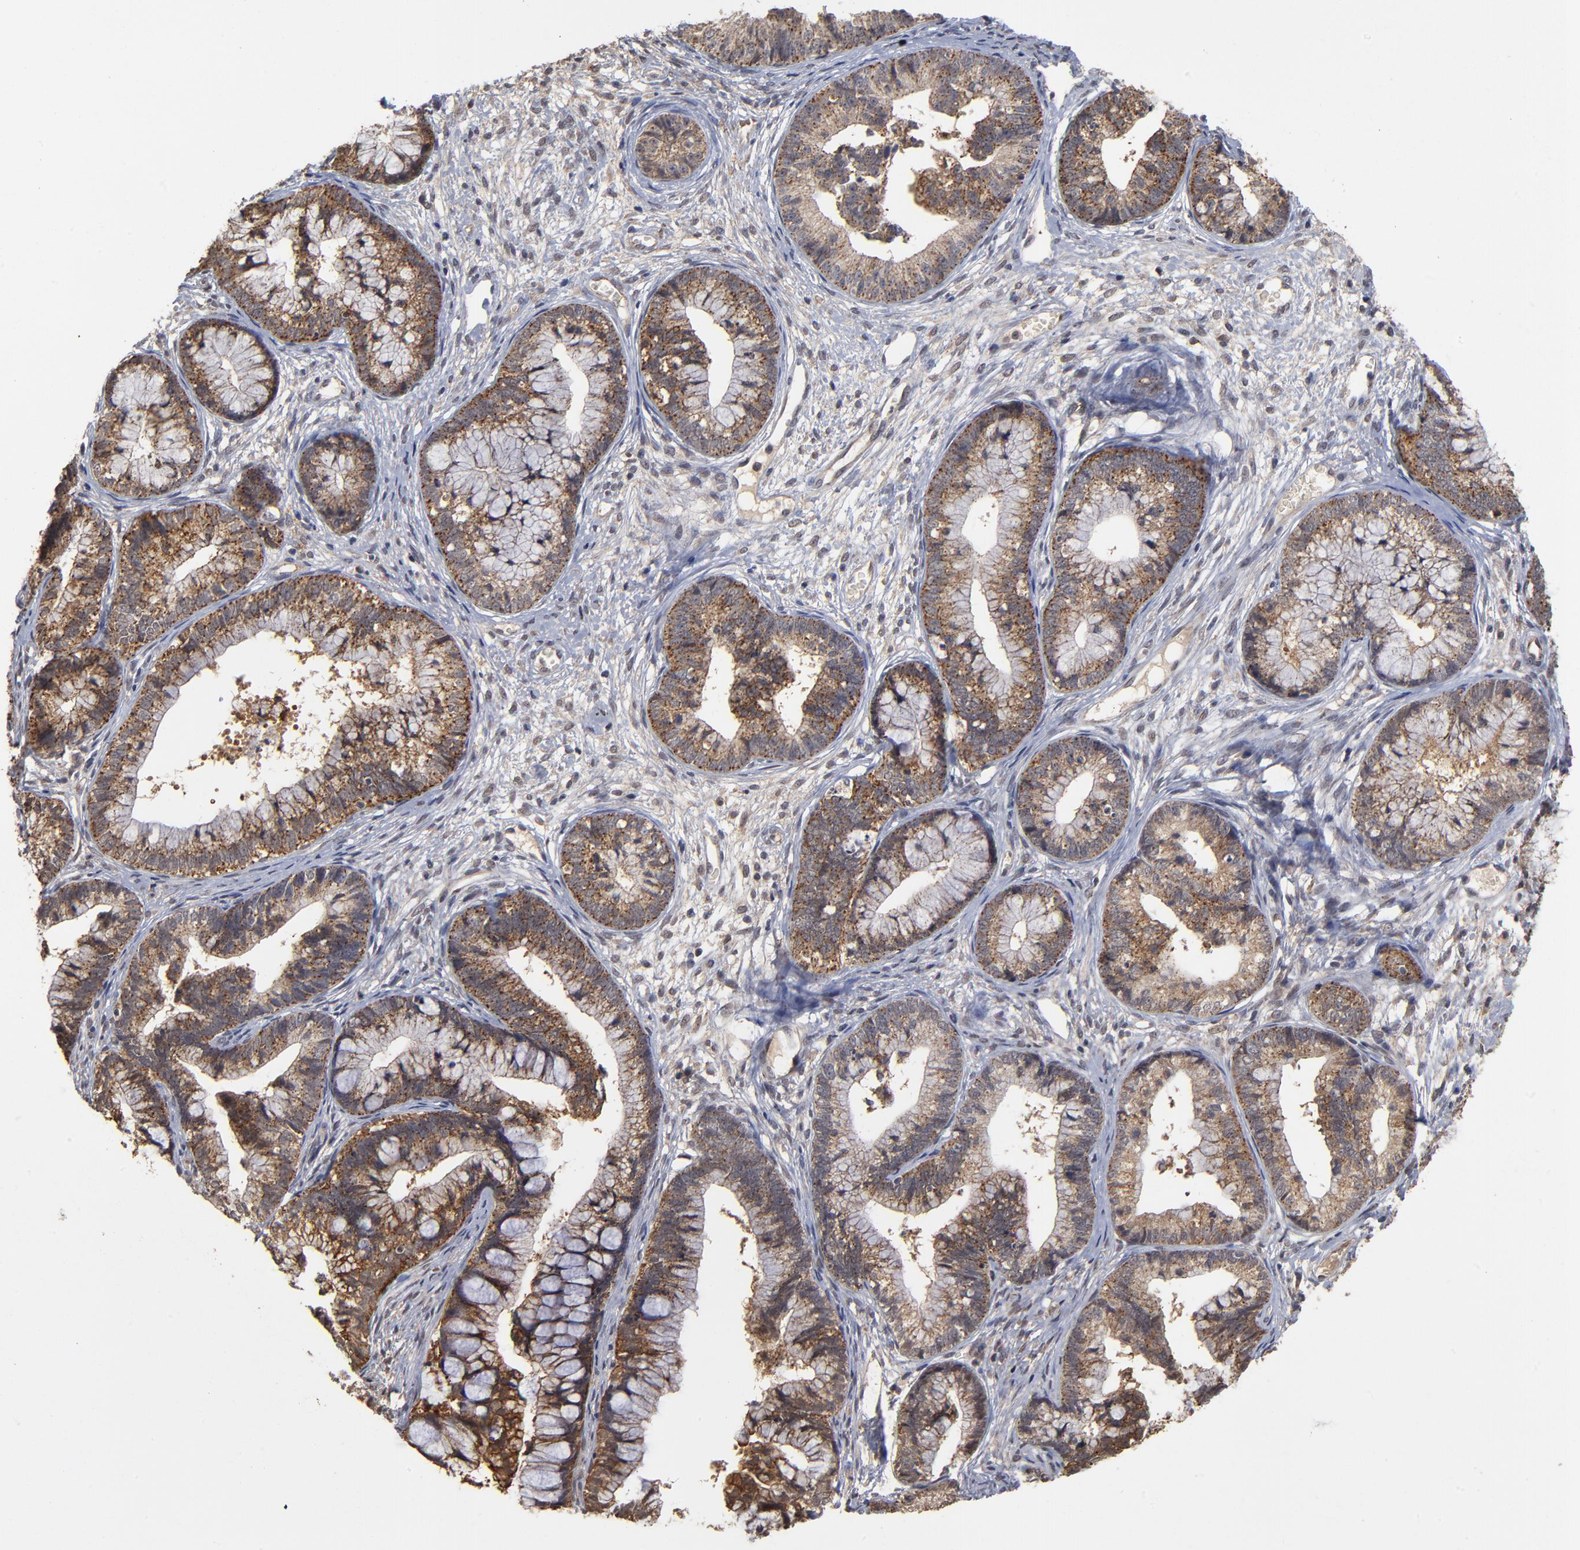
{"staining": {"intensity": "strong", "quantity": "25%-75%", "location": "cytoplasmic/membranous"}, "tissue": "cervical cancer", "cell_type": "Tumor cells", "image_type": "cancer", "snomed": [{"axis": "morphology", "description": "Adenocarcinoma, NOS"}, {"axis": "topography", "description": "Cervix"}], "caption": "High-magnification brightfield microscopy of adenocarcinoma (cervical) stained with DAB (brown) and counterstained with hematoxylin (blue). tumor cells exhibit strong cytoplasmic/membranous expression is seen in approximately25%-75% of cells. Nuclei are stained in blue.", "gene": "ASB8", "patient": {"sex": "female", "age": 44}}